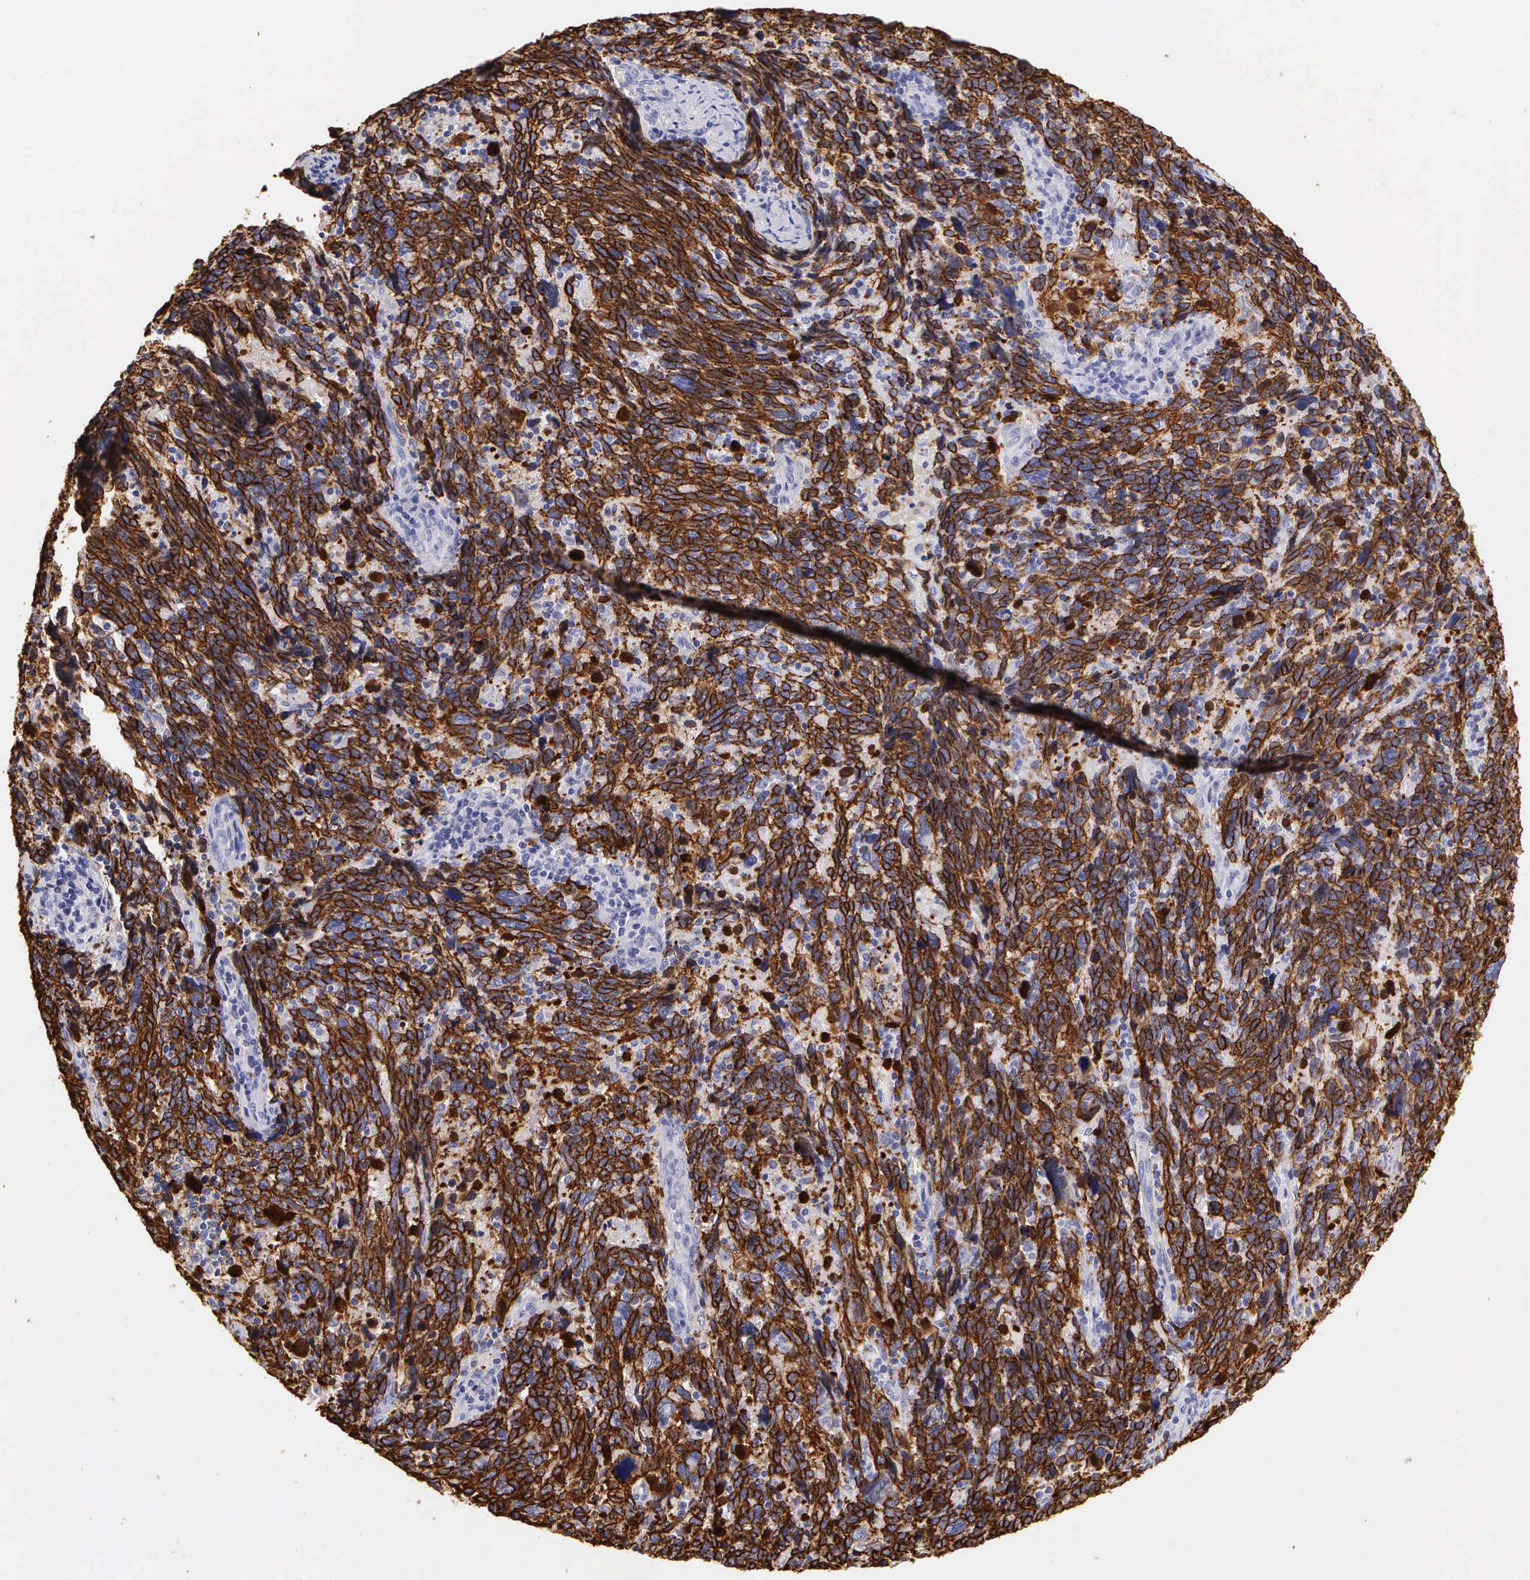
{"staining": {"intensity": "strong", "quantity": ">75%", "location": "cytoplasmic/membranous"}, "tissue": "cervical cancer", "cell_type": "Tumor cells", "image_type": "cancer", "snomed": [{"axis": "morphology", "description": "Squamous cell carcinoma, NOS"}, {"axis": "topography", "description": "Cervix"}], "caption": "Brown immunohistochemical staining in human squamous cell carcinoma (cervical) exhibits strong cytoplasmic/membranous positivity in about >75% of tumor cells. The staining was performed using DAB (3,3'-diaminobenzidine), with brown indicating positive protein expression. Nuclei are stained blue with hematoxylin.", "gene": "KRT17", "patient": {"sex": "female", "age": 41}}